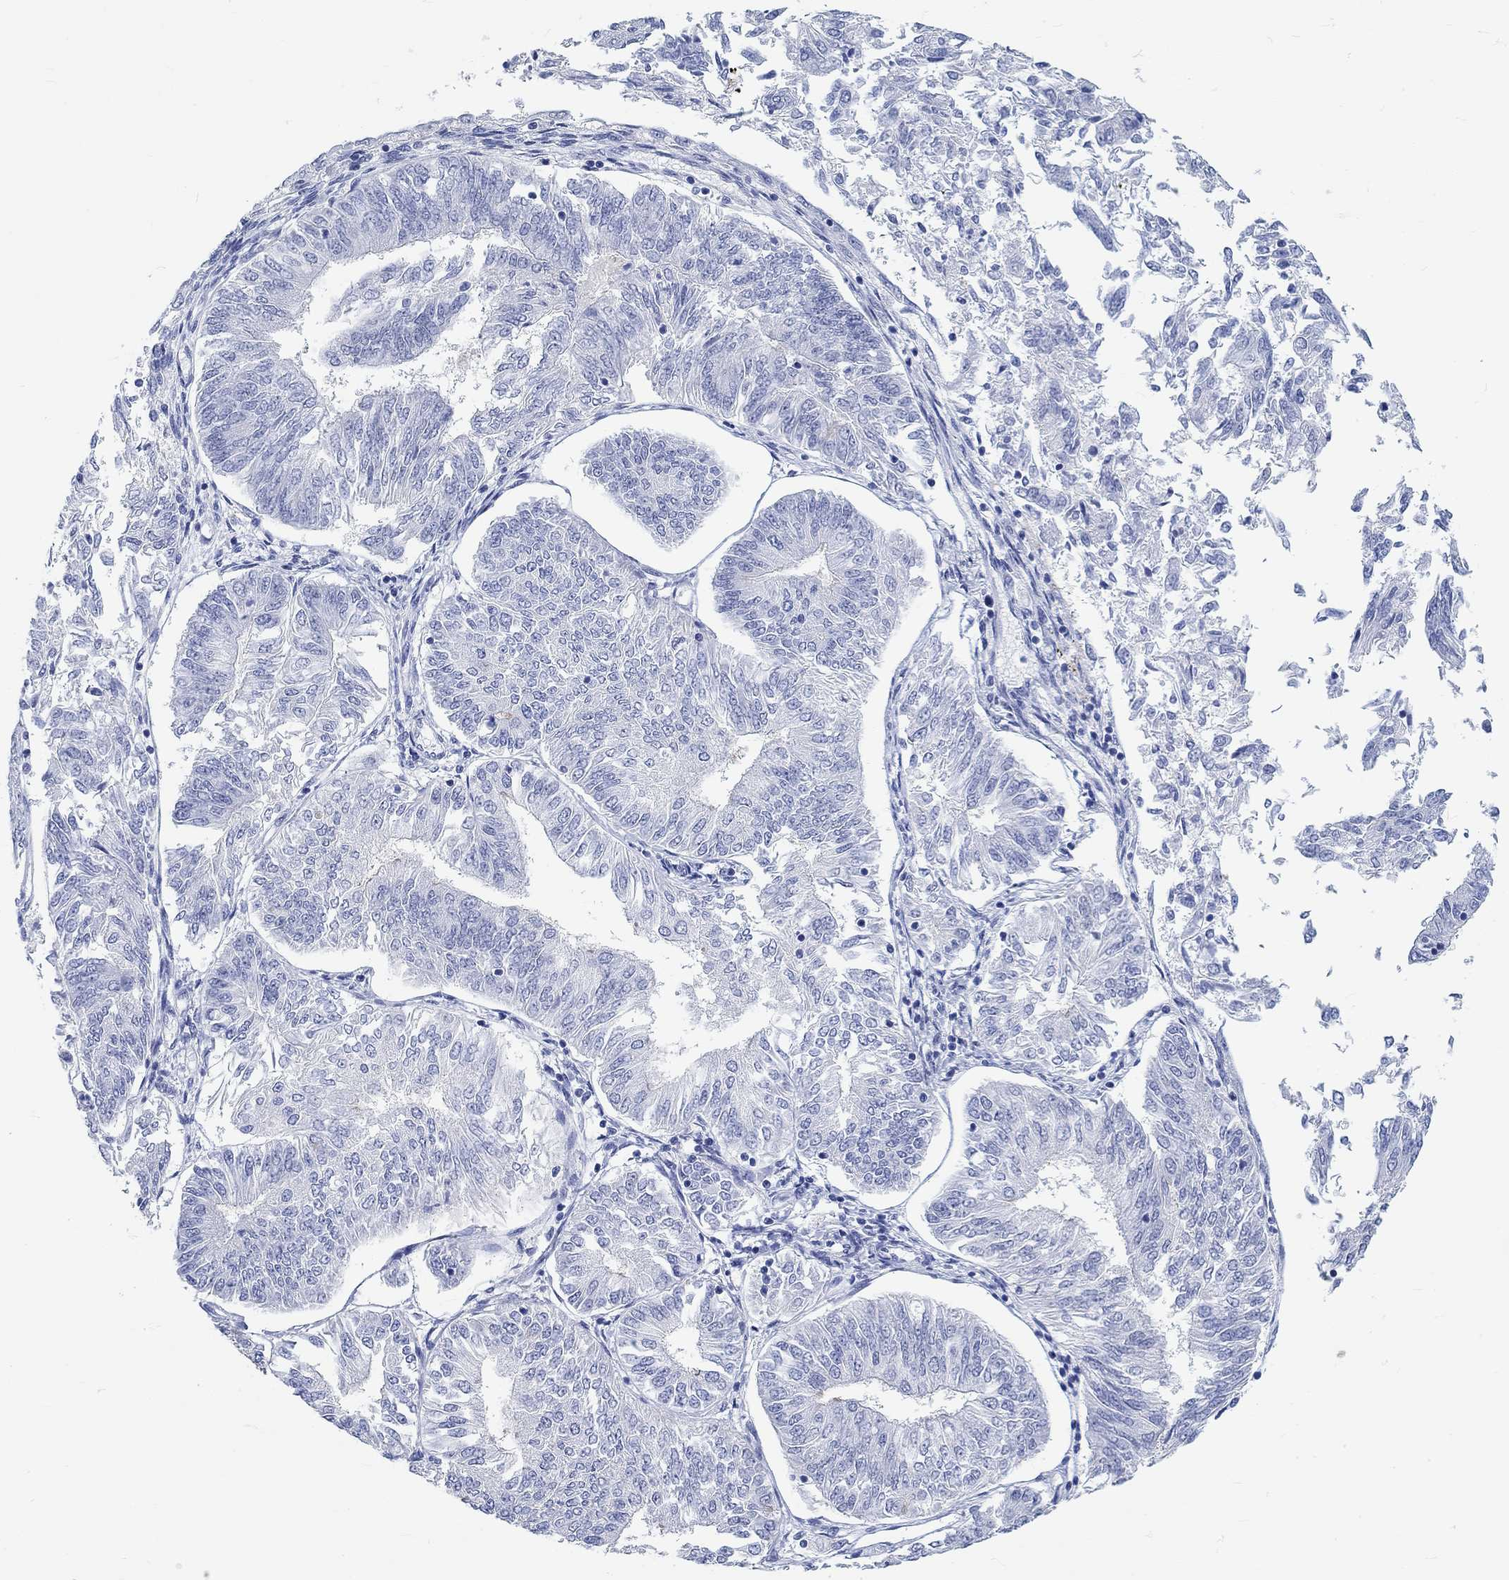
{"staining": {"intensity": "negative", "quantity": "none", "location": "none"}, "tissue": "endometrial cancer", "cell_type": "Tumor cells", "image_type": "cancer", "snomed": [{"axis": "morphology", "description": "Adenocarcinoma, NOS"}, {"axis": "topography", "description": "Endometrium"}], "caption": "Immunohistochemistry photomicrograph of human adenocarcinoma (endometrial) stained for a protein (brown), which shows no positivity in tumor cells.", "gene": "GRIA3", "patient": {"sex": "female", "age": 58}}